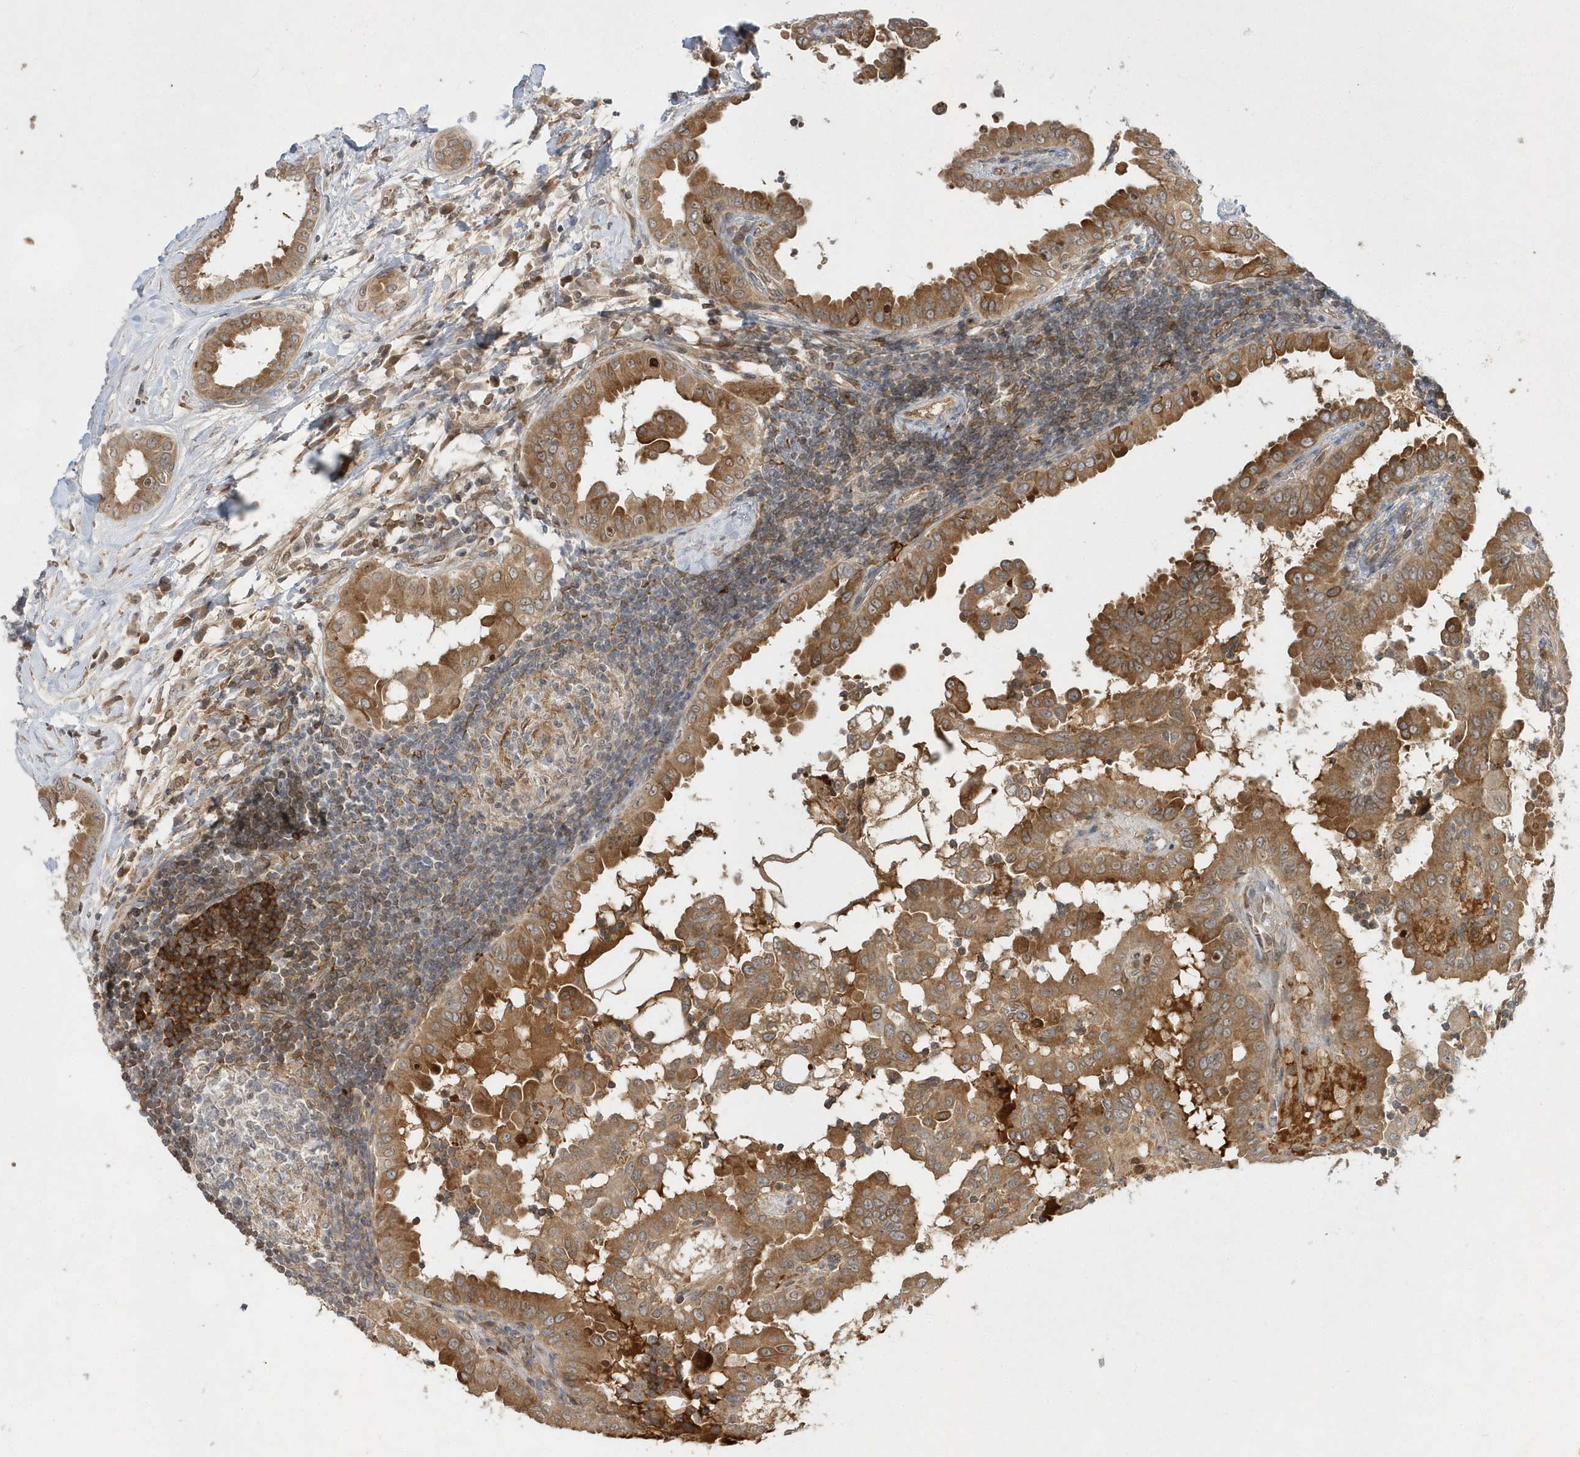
{"staining": {"intensity": "strong", "quantity": ">75%", "location": "cytoplasmic/membranous"}, "tissue": "thyroid cancer", "cell_type": "Tumor cells", "image_type": "cancer", "snomed": [{"axis": "morphology", "description": "Papillary adenocarcinoma, NOS"}, {"axis": "topography", "description": "Thyroid gland"}], "caption": "A brown stain shows strong cytoplasmic/membranous positivity of a protein in human papillary adenocarcinoma (thyroid) tumor cells.", "gene": "TMEM132B", "patient": {"sex": "male", "age": 33}}